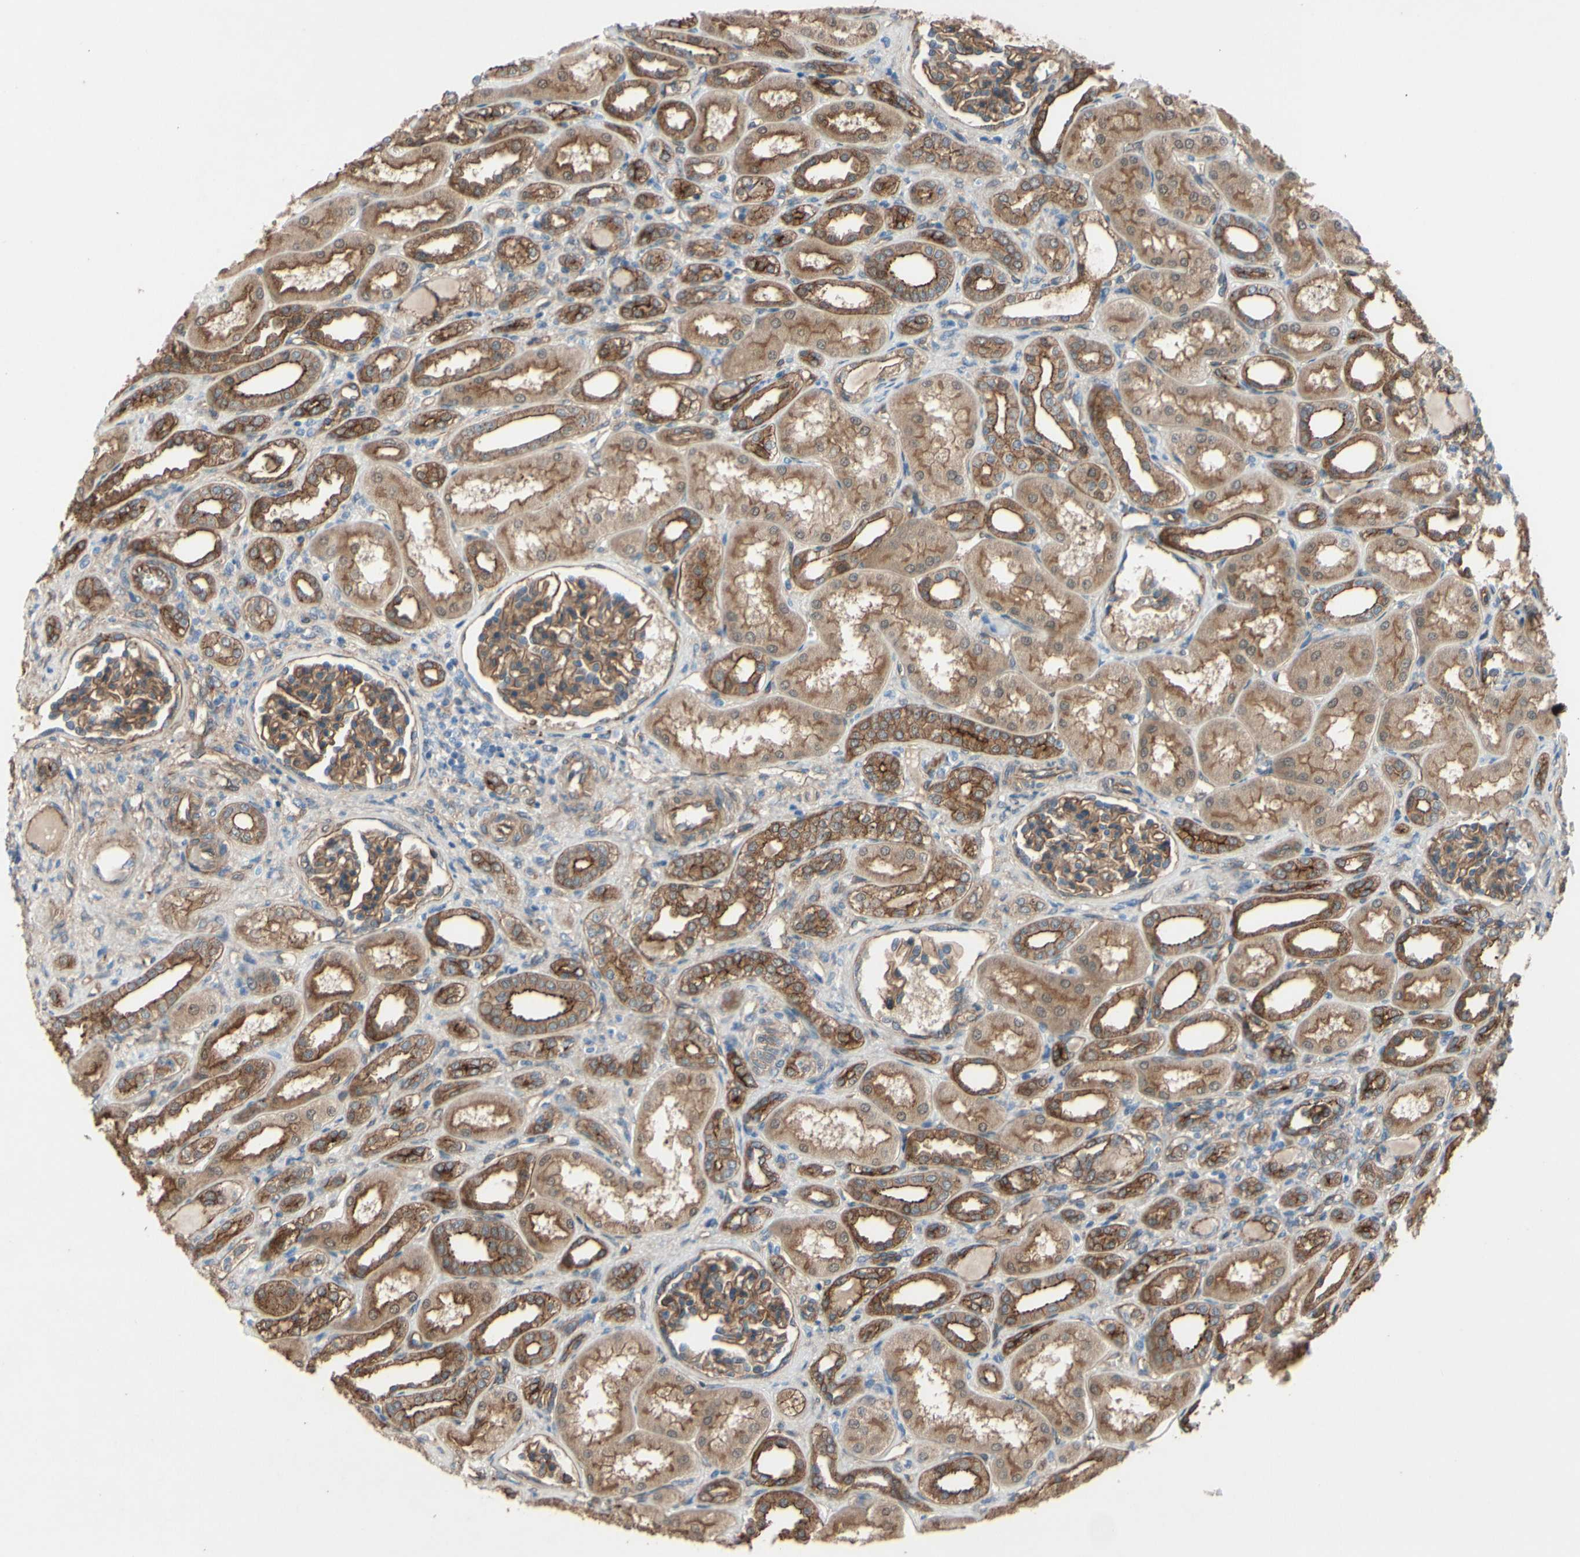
{"staining": {"intensity": "moderate", "quantity": ">75%", "location": "cytoplasmic/membranous"}, "tissue": "kidney", "cell_type": "Cells in glomeruli", "image_type": "normal", "snomed": [{"axis": "morphology", "description": "Normal tissue, NOS"}, {"axis": "topography", "description": "Kidney"}], "caption": "DAB (3,3'-diaminobenzidine) immunohistochemical staining of unremarkable kidney exhibits moderate cytoplasmic/membranous protein positivity in about >75% of cells in glomeruli.", "gene": "CTTNBP2", "patient": {"sex": "male", "age": 7}}